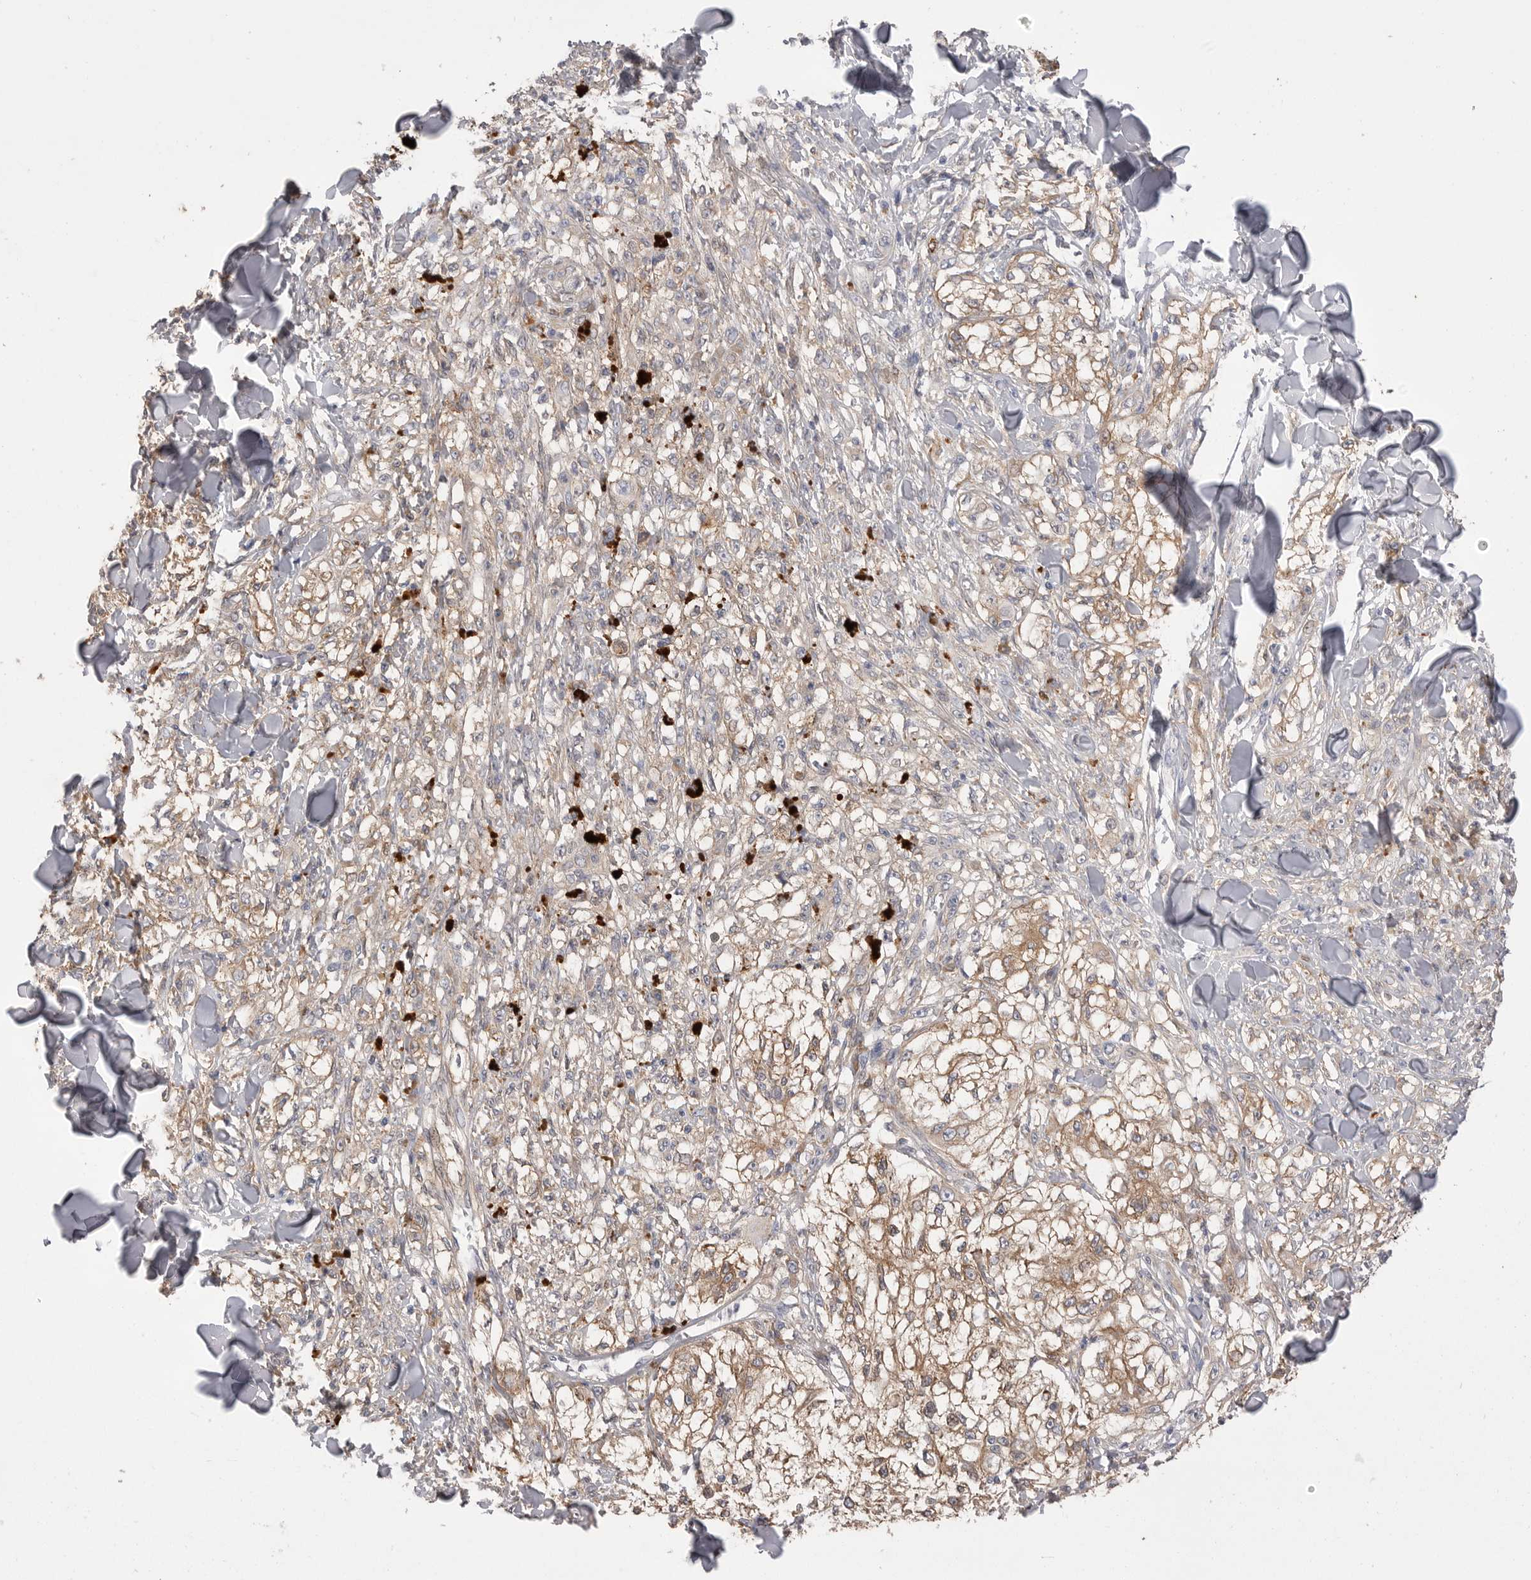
{"staining": {"intensity": "moderate", "quantity": "25%-75%", "location": "cytoplasmic/membranous"}, "tissue": "melanoma", "cell_type": "Tumor cells", "image_type": "cancer", "snomed": [{"axis": "morphology", "description": "Malignant melanoma, NOS"}, {"axis": "topography", "description": "Skin of head"}], "caption": "Immunohistochemical staining of human melanoma shows medium levels of moderate cytoplasmic/membranous protein positivity in approximately 25%-75% of tumor cells. The staining is performed using DAB brown chromogen to label protein expression. The nuclei are counter-stained blue using hematoxylin.", "gene": "VAC14", "patient": {"sex": "male", "age": 83}}